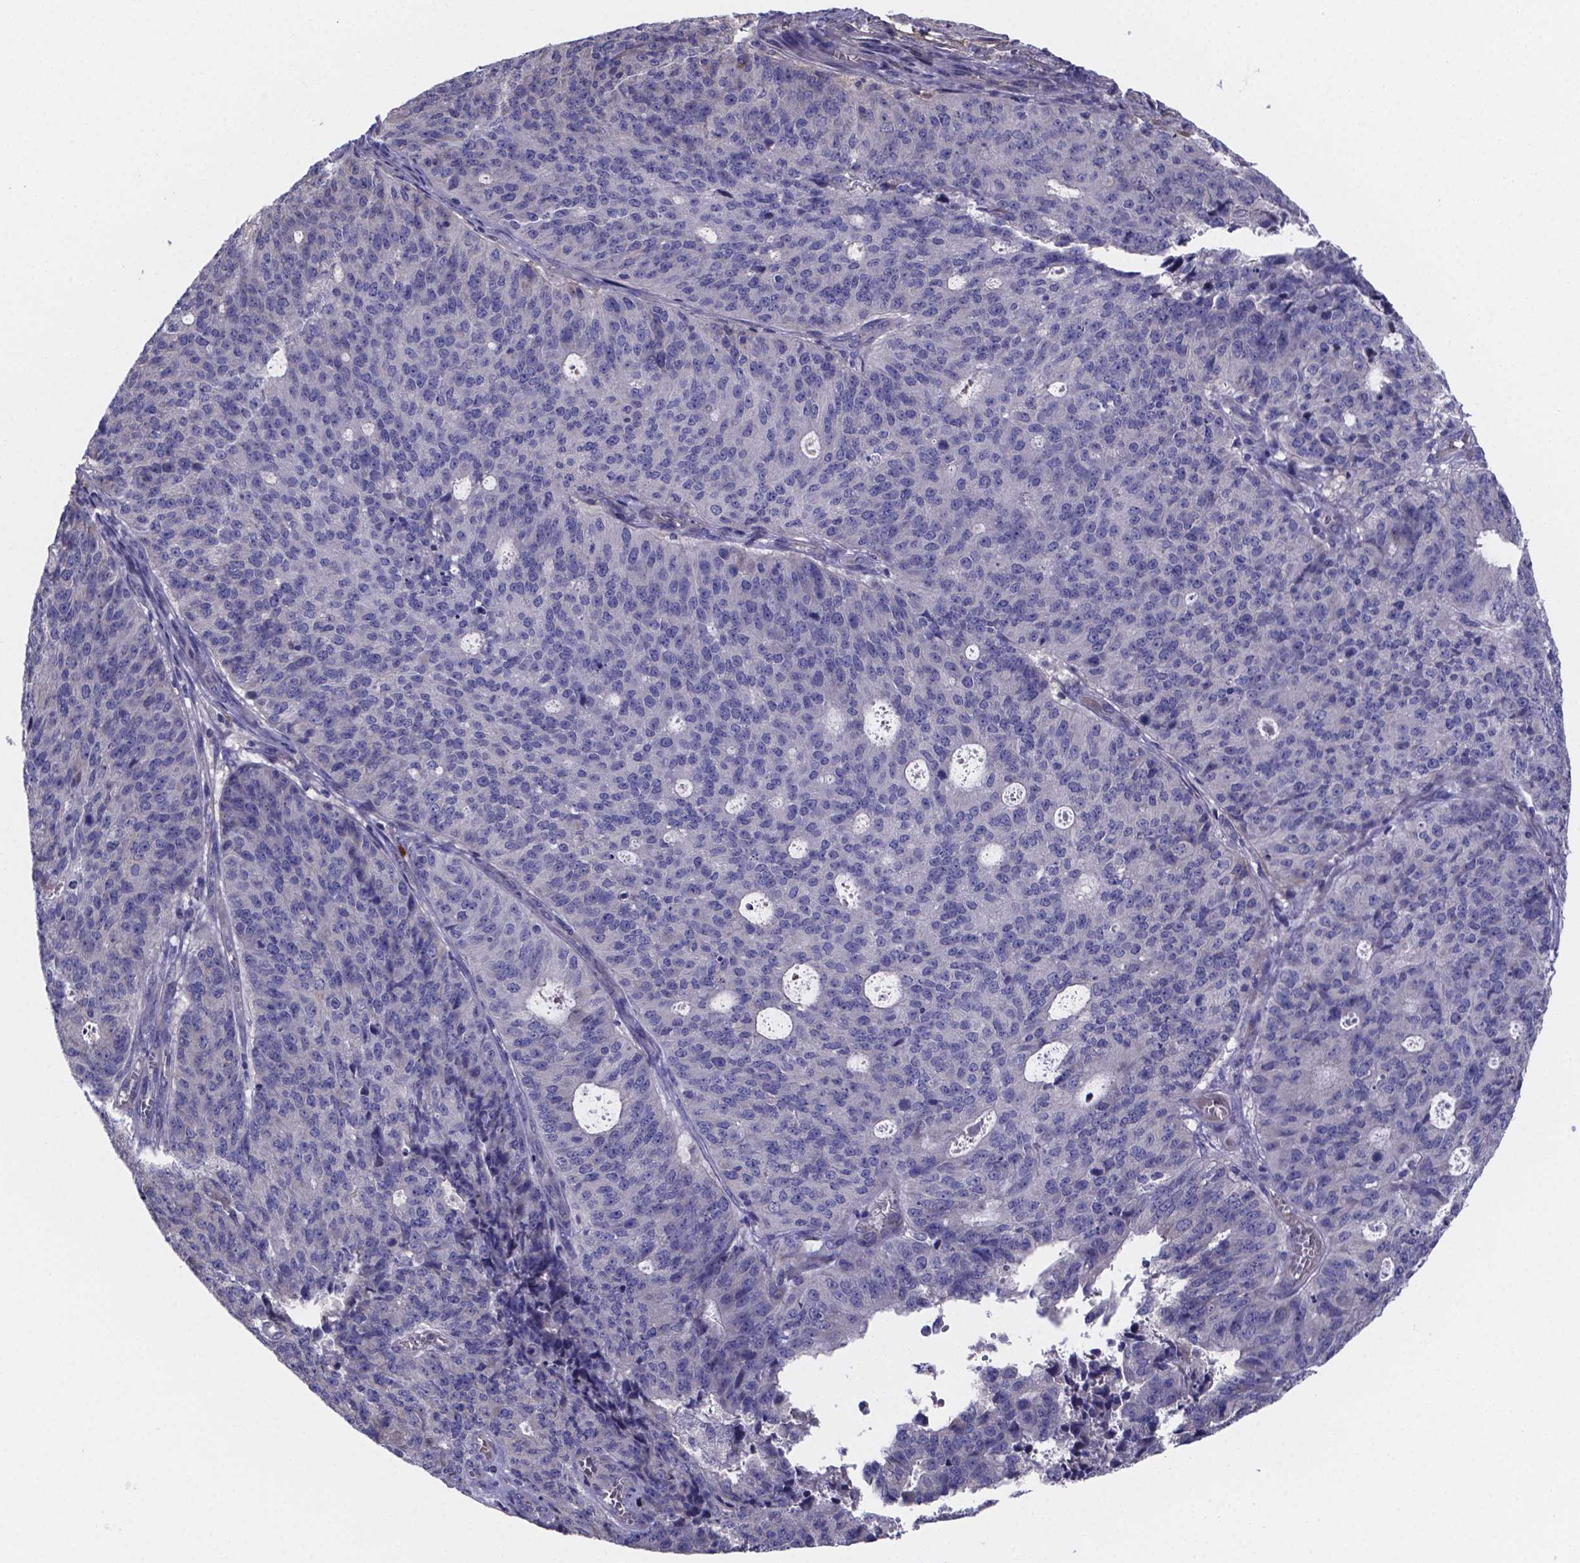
{"staining": {"intensity": "negative", "quantity": "none", "location": "none"}, "tissue": "endometrial cancer", "cell_type": "Tumor cells", "image_type": "cancer", "snomed": [{"axis": "morphology", "description": "Adenocarcinoma, NOS"}, {"axis": "topography", "description": "Endometrium"}], "caption": "The immunohistochemistry image has no significant staining in tumor cells of endometrial cancer tissue.", "gene": "SFRP4", "patient": {"sex": "female", "age": 82}}